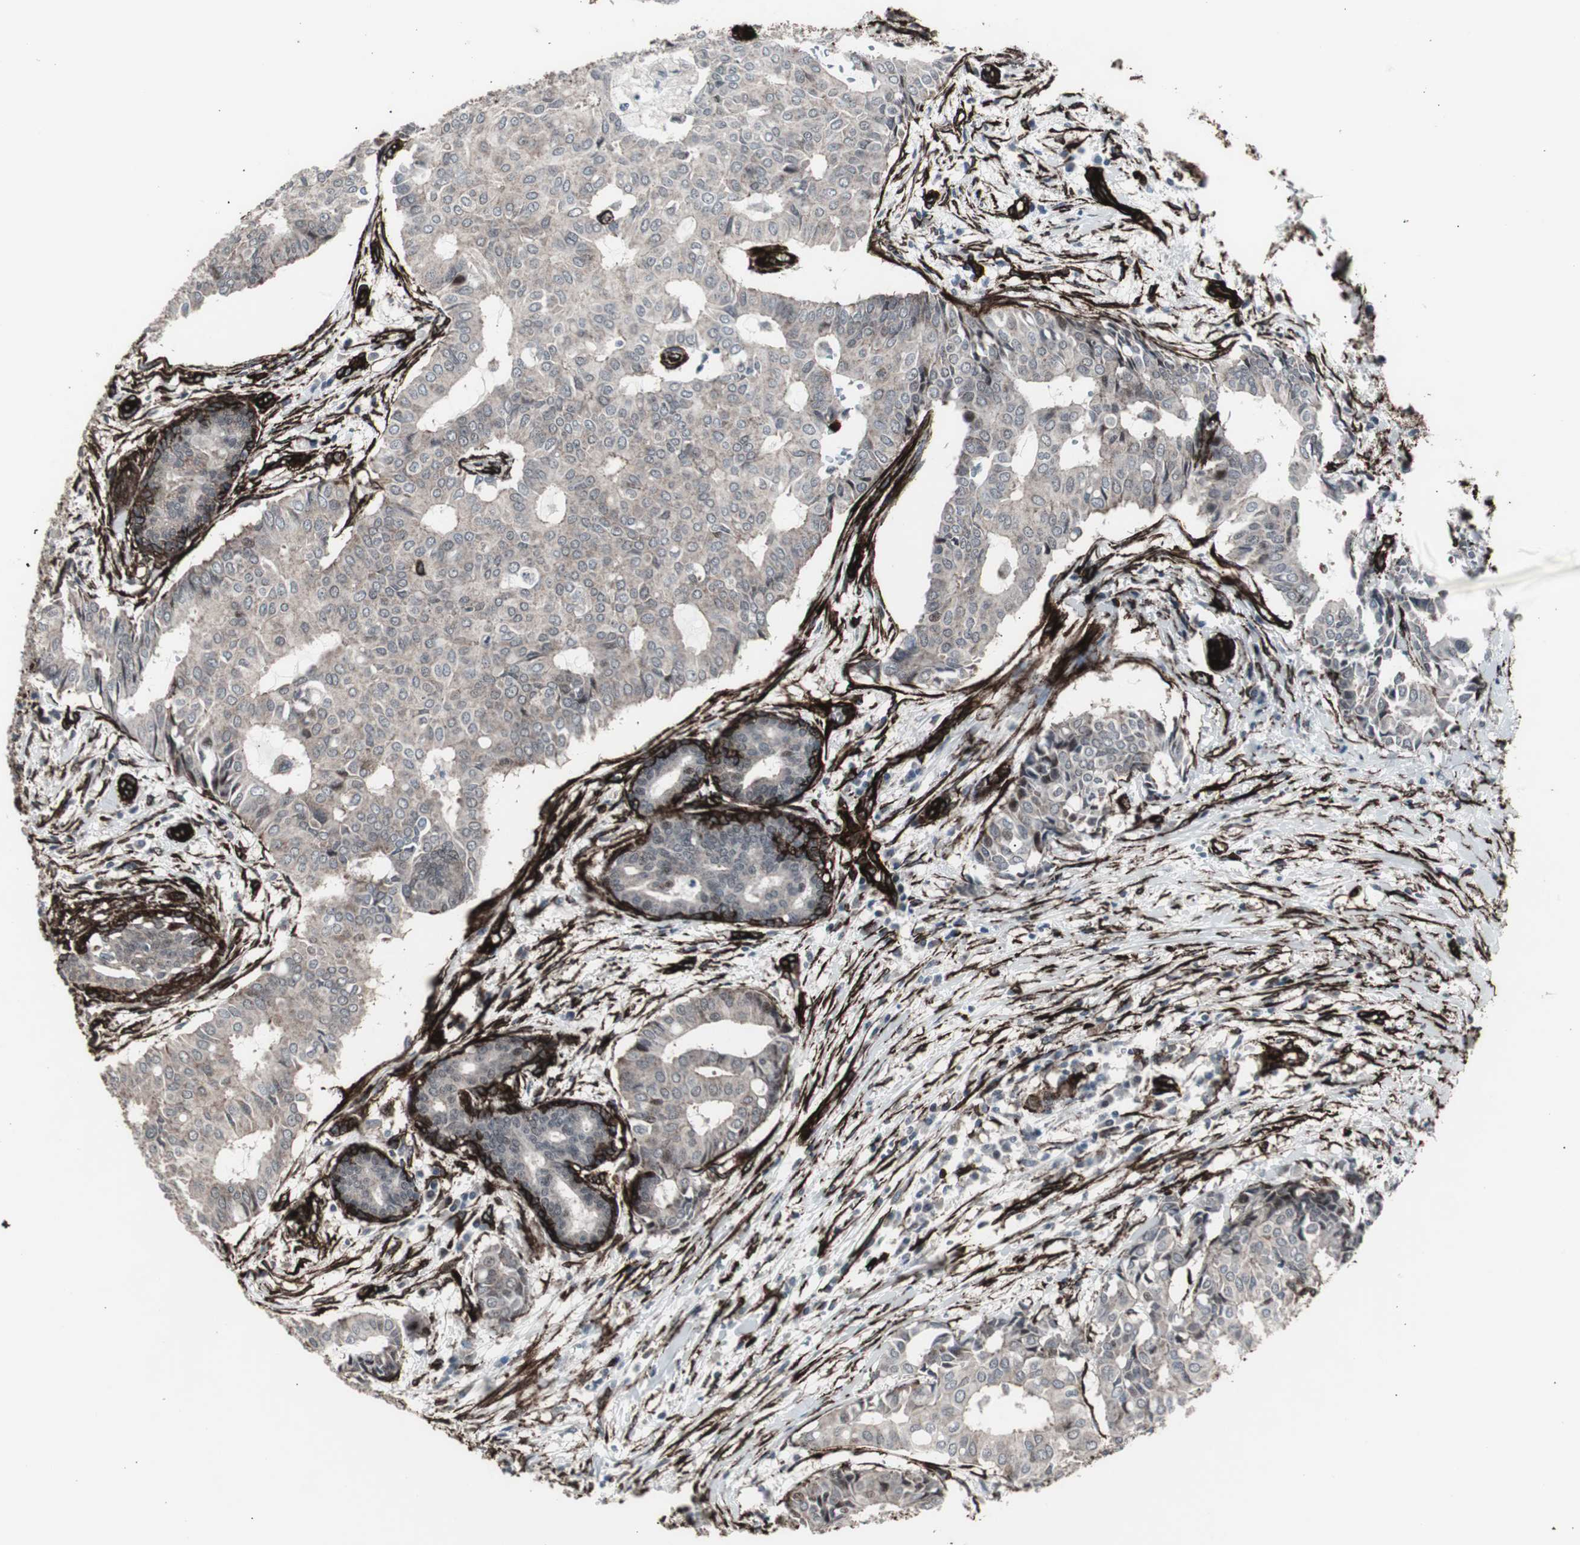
{"staining": {"intensity": "weak", "quantity": "<25%", "location": "cytoplasmic/membranous"}, "tissue": "head and neck cancer", "cell_type": "Tumor cells", "image_type": "cancer", "snomed": [{"axis": "morphology", "description": "Adenocarcinoma, NOS"}, {"axis": "topography", "description": "Salivary gland"}, {"axis": "topography", "description": "Head-Neck"}], "caption": "The image shows no staining of tumor cells in head and neck cancer. Nuclei are stained in blue.", "gene": "PDGFA", "patient": {"sex": "female", "age": 59}}